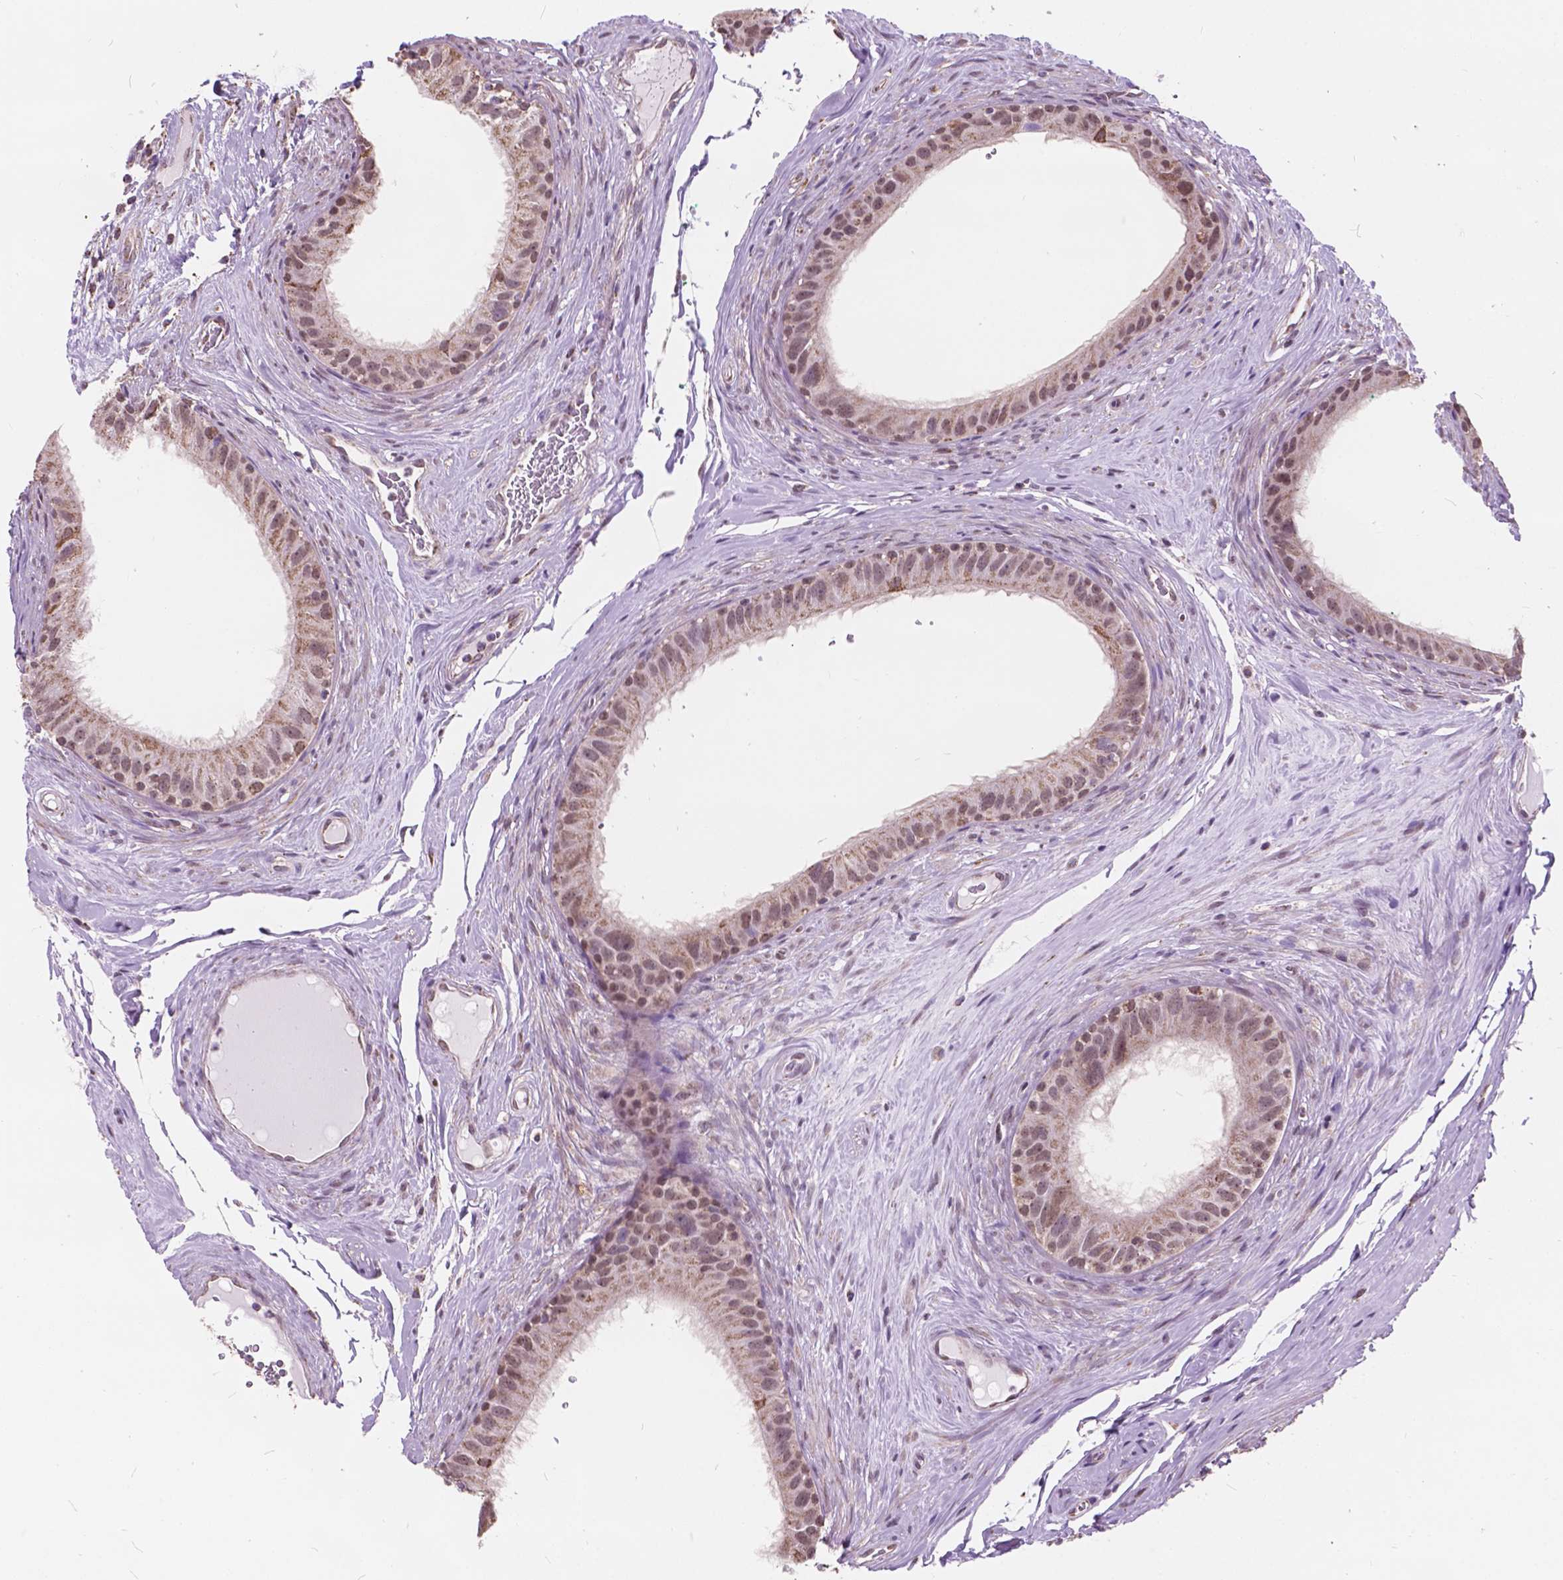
{"staining": {"intensity": "moderate", "quantity": ">75%", "location": "cytoplasmic/membranous,nuclear"}, "tissue": "epididymis", "cell_type": "Glandular cells", "image_type": "normal", "snomed": [{"axis": "morphology", "description": "Normal tissue, NOS"}, {"axis": "topography", "description": "Epididymis"}], "caption": "Immunohistochemical staining of benign human epididymis displays moderate cytoplasmic/membranous,nuclear protein expression in approximately >75% of glandular cells. (IHC, brightfield microscopy, high magnification).", "gene": "SCOC", "patient": {"sex": "male", "age": 59}}